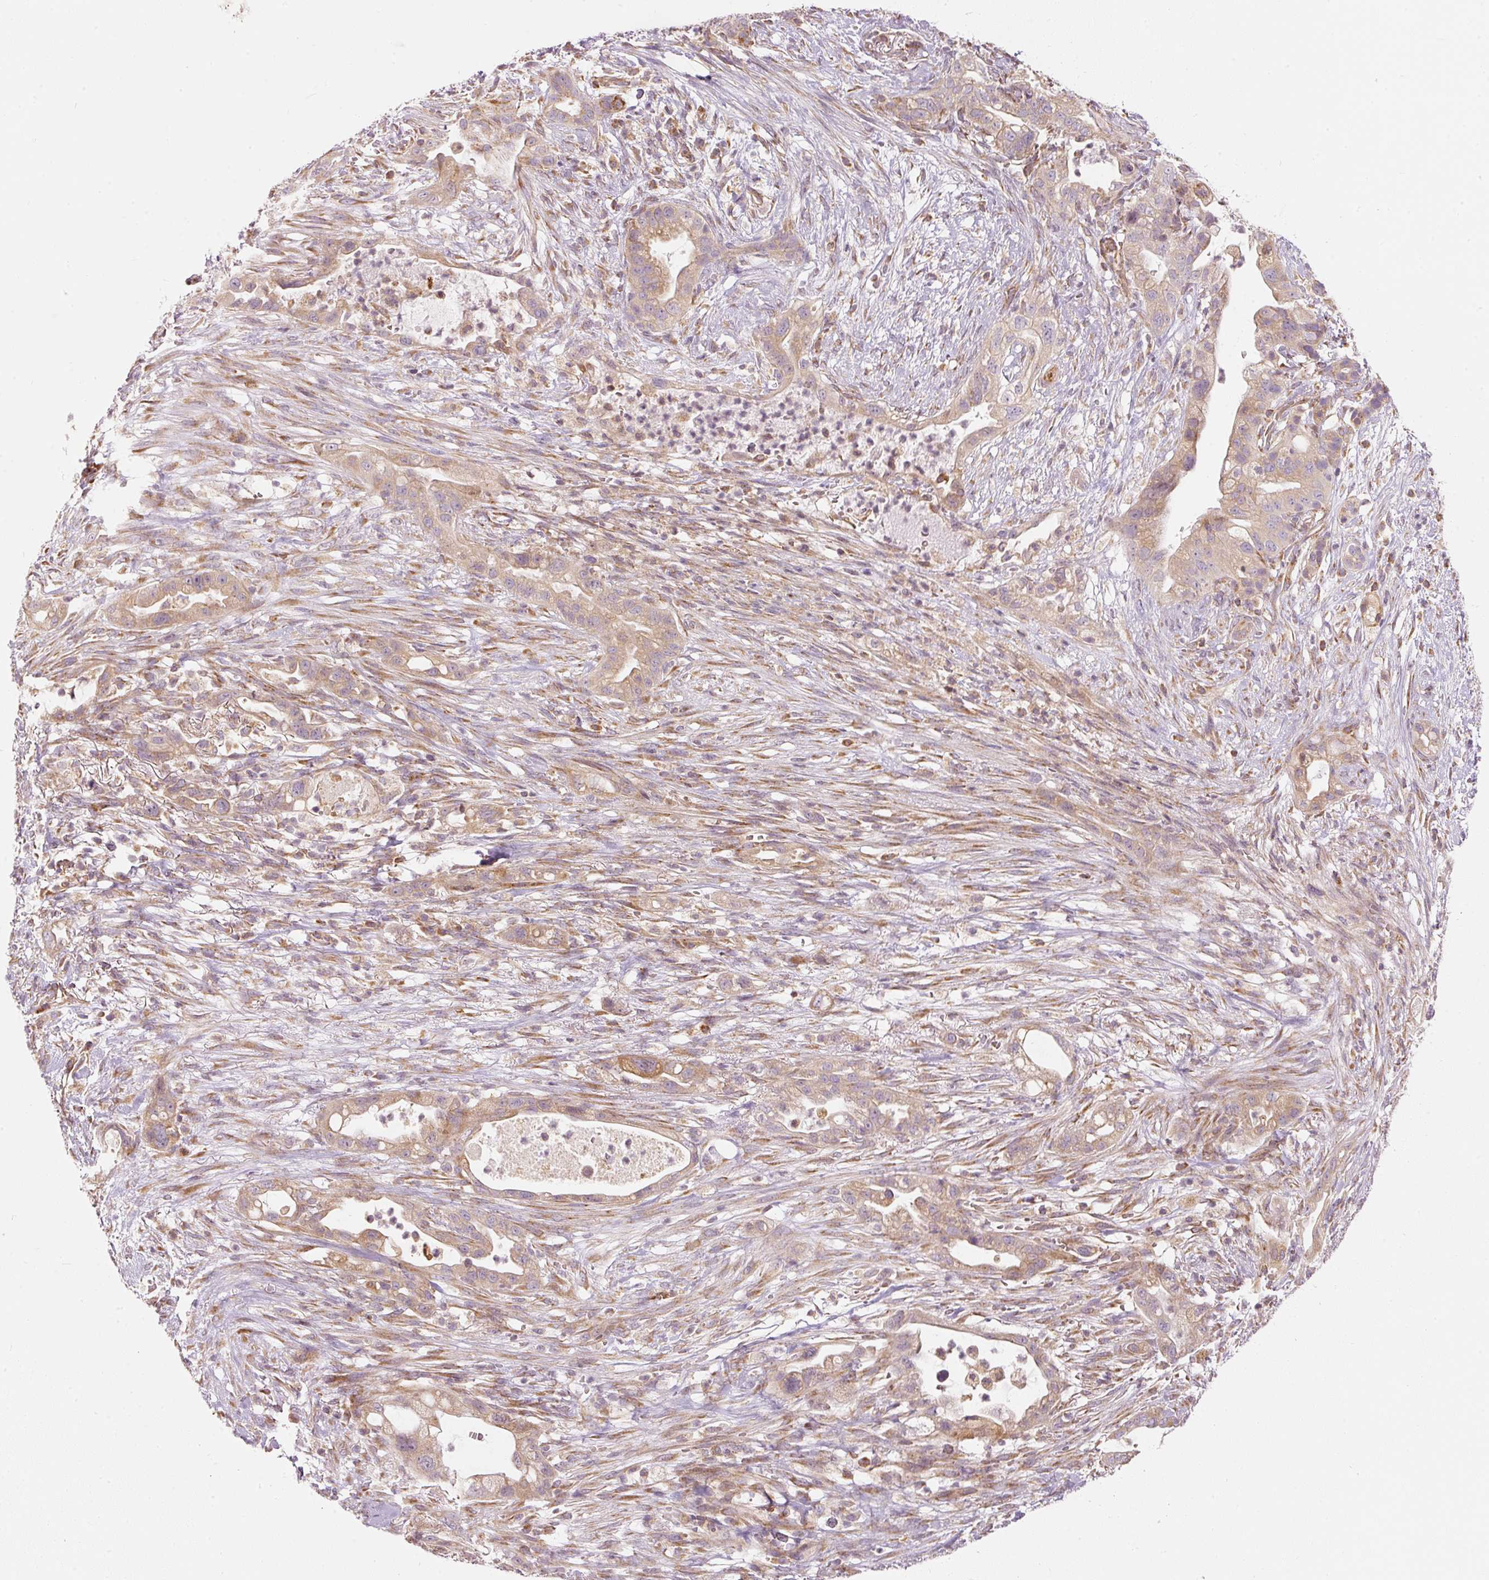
{"staining": {"intensity": "moderate", "quantity": ">75%", "location": "cytoplasmic/membranous"}, "tissue": "pancreatic cancer", "cell_type": "Tumor cells", "image_type": "cancer", "snomed": [{"axis": "morphology", "description": "Adenocarcinoma, NOS"}, {"axis": "topography", "description": "Pancreas"}], "caption": "Immunohistochemical staining of pancreatic adenocarcinoma displays medium levels of moderate cytoplasmic/membranous protein expression in about >75% of tumor cells.", "gene": "SNAPC5", "patient": {"sex": "male", "age": 44}}